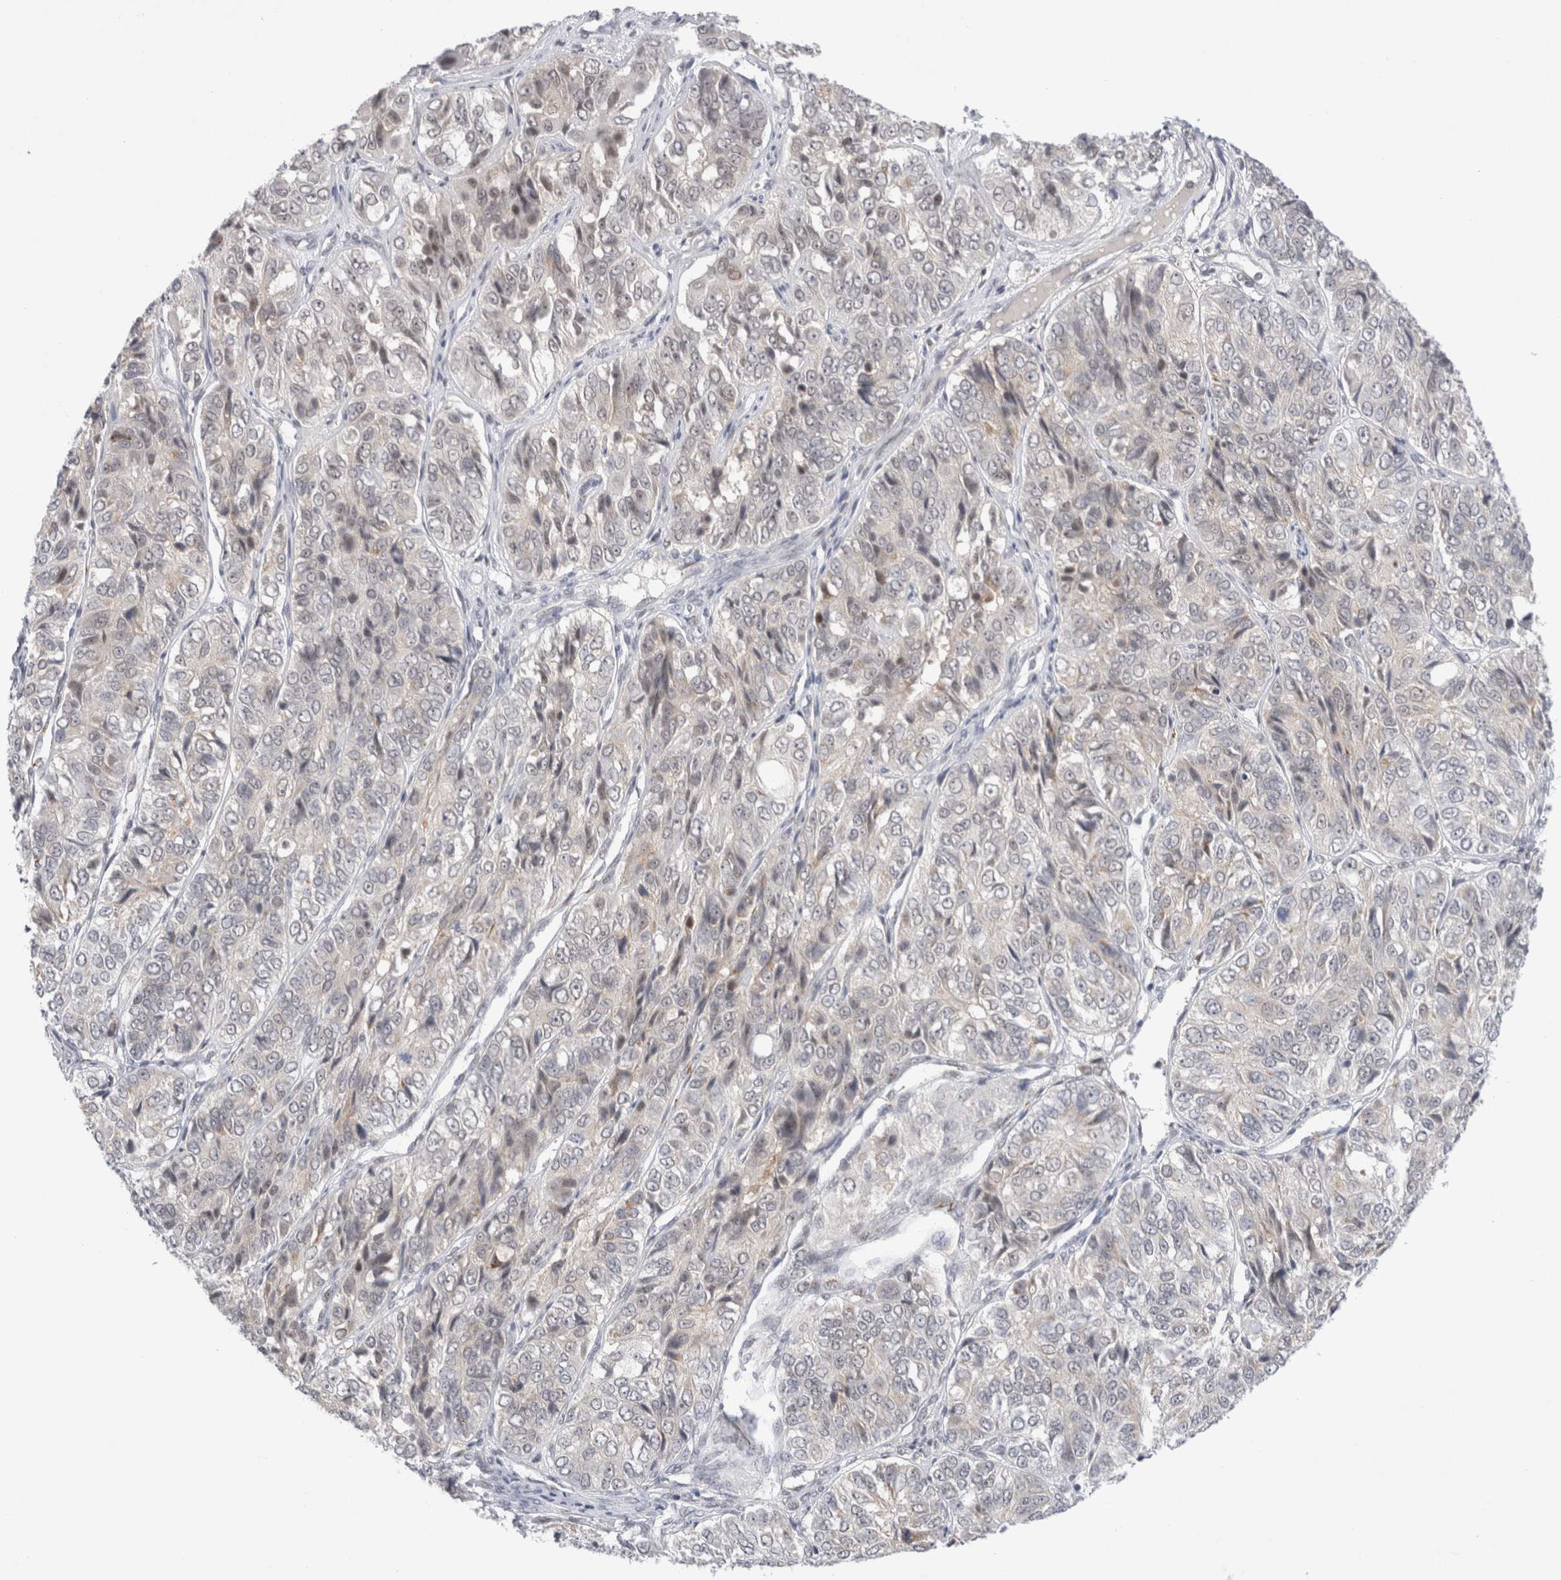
{"staining": {"intensity": "weak", "quantity": "<25%", "location": "nuclear"}, "tissue": "ovarian cancer", "cell_type": "Tumor cells", "image_type": "cancer", "snomed": [{"axis": "morphology", "description": "Carcinoma, endometroid"}, {"axis": "topography", "description": "Ovary"}], "caption": "This is an immunohistochemistry (IHC) histopathology image of human endometroid carcinoma (ovarian). There is no staining in tumor cells.", "gene": "CERS5", "patient": {"sex": "female", "age": 51}}